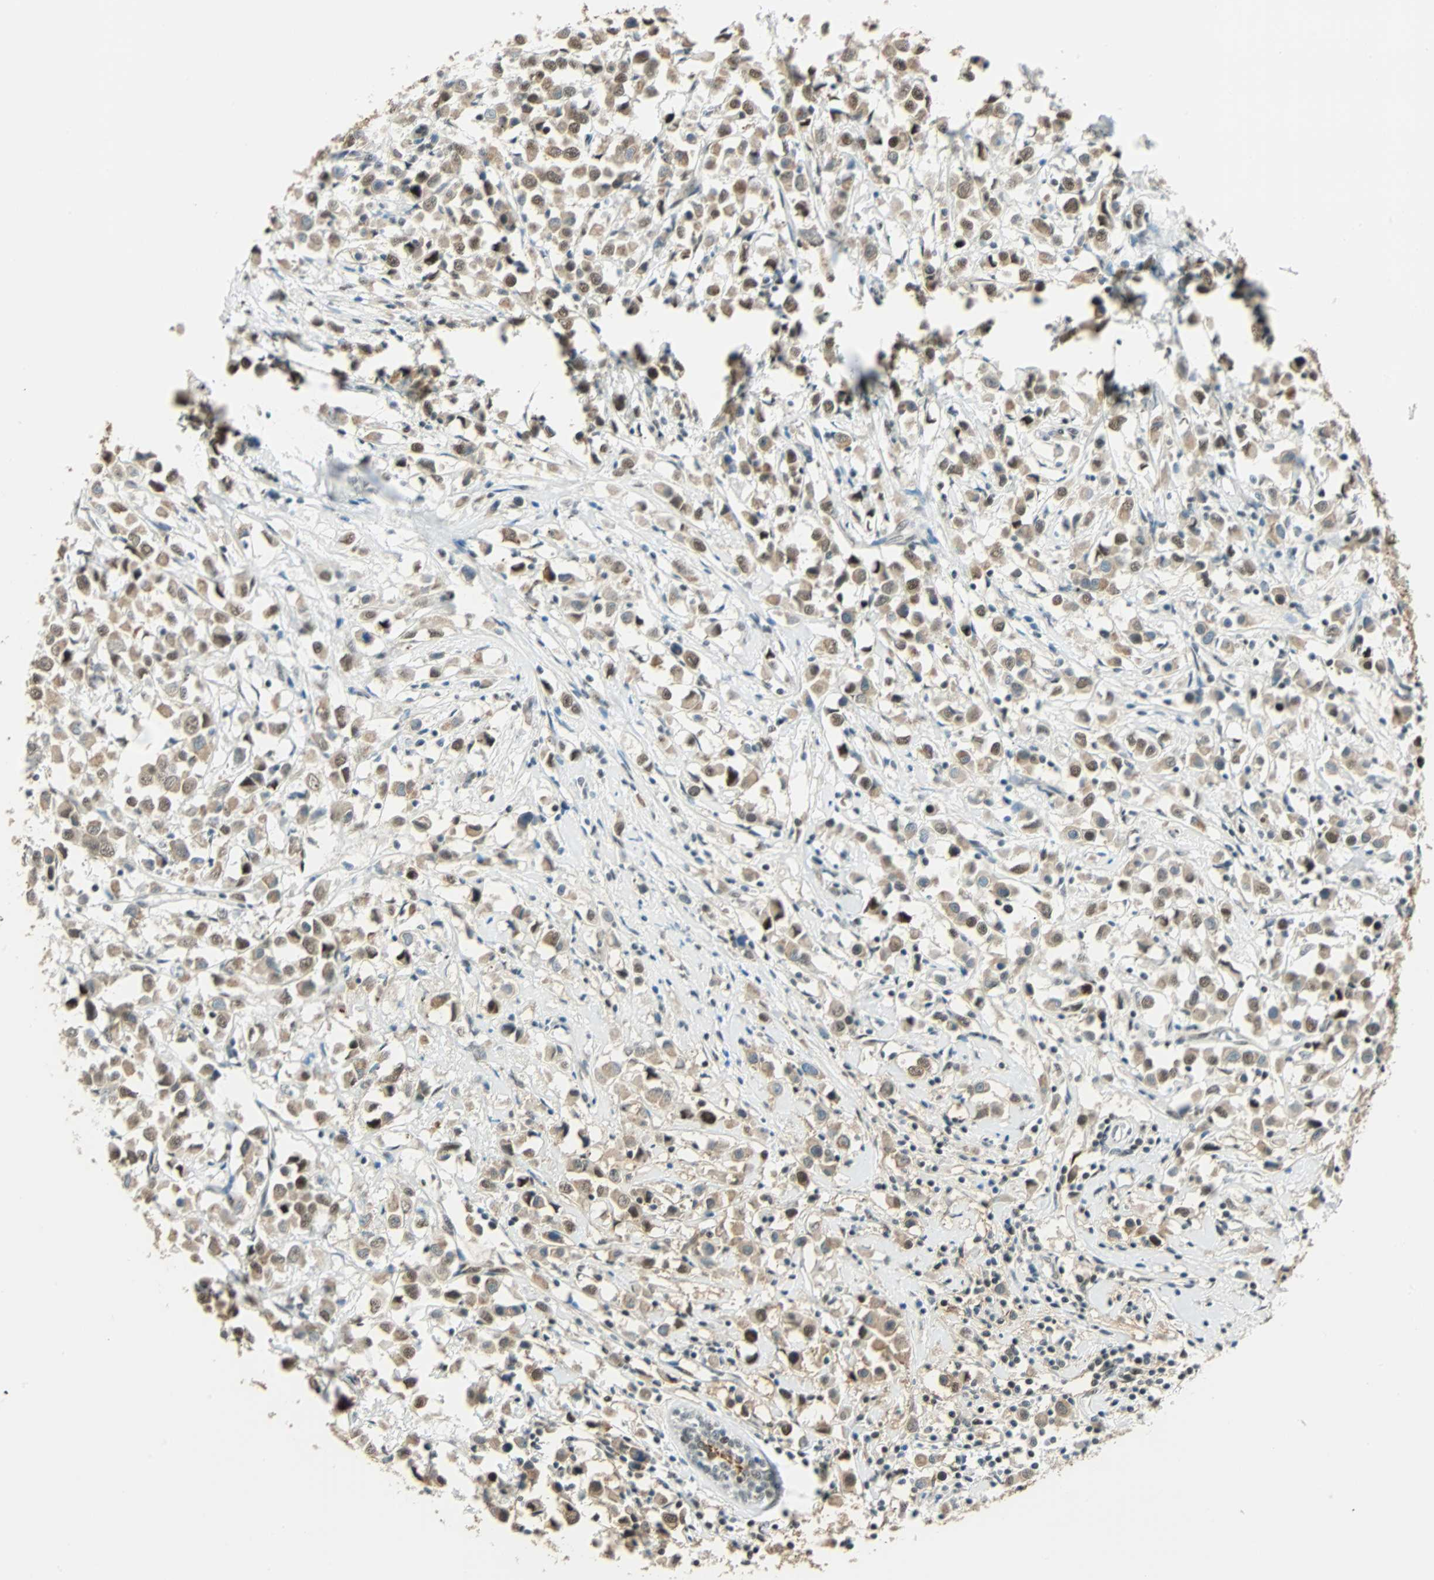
{"staining": {"intensity": "moderate", "quantity": ">75%", "location": "nuclear"}, "tissue": "breast cancer", "cell_type": "Tumor cells", "image_type": "cancer", "snomed": [{"axis": "morphology", "description": "Duct carcinoma"}, {"axis": "topography", "description": "Breast"}], "caption": "An immunohistochemistry photomicrograph of neoplastic tissue is shown. Protein staining in brown shows moderate nuclear positivity in breast cancer (invasive ductal carcinoma) within tumor cells.", "gene": "NELFE", "patient": {"sex": "female", "age": 61}}